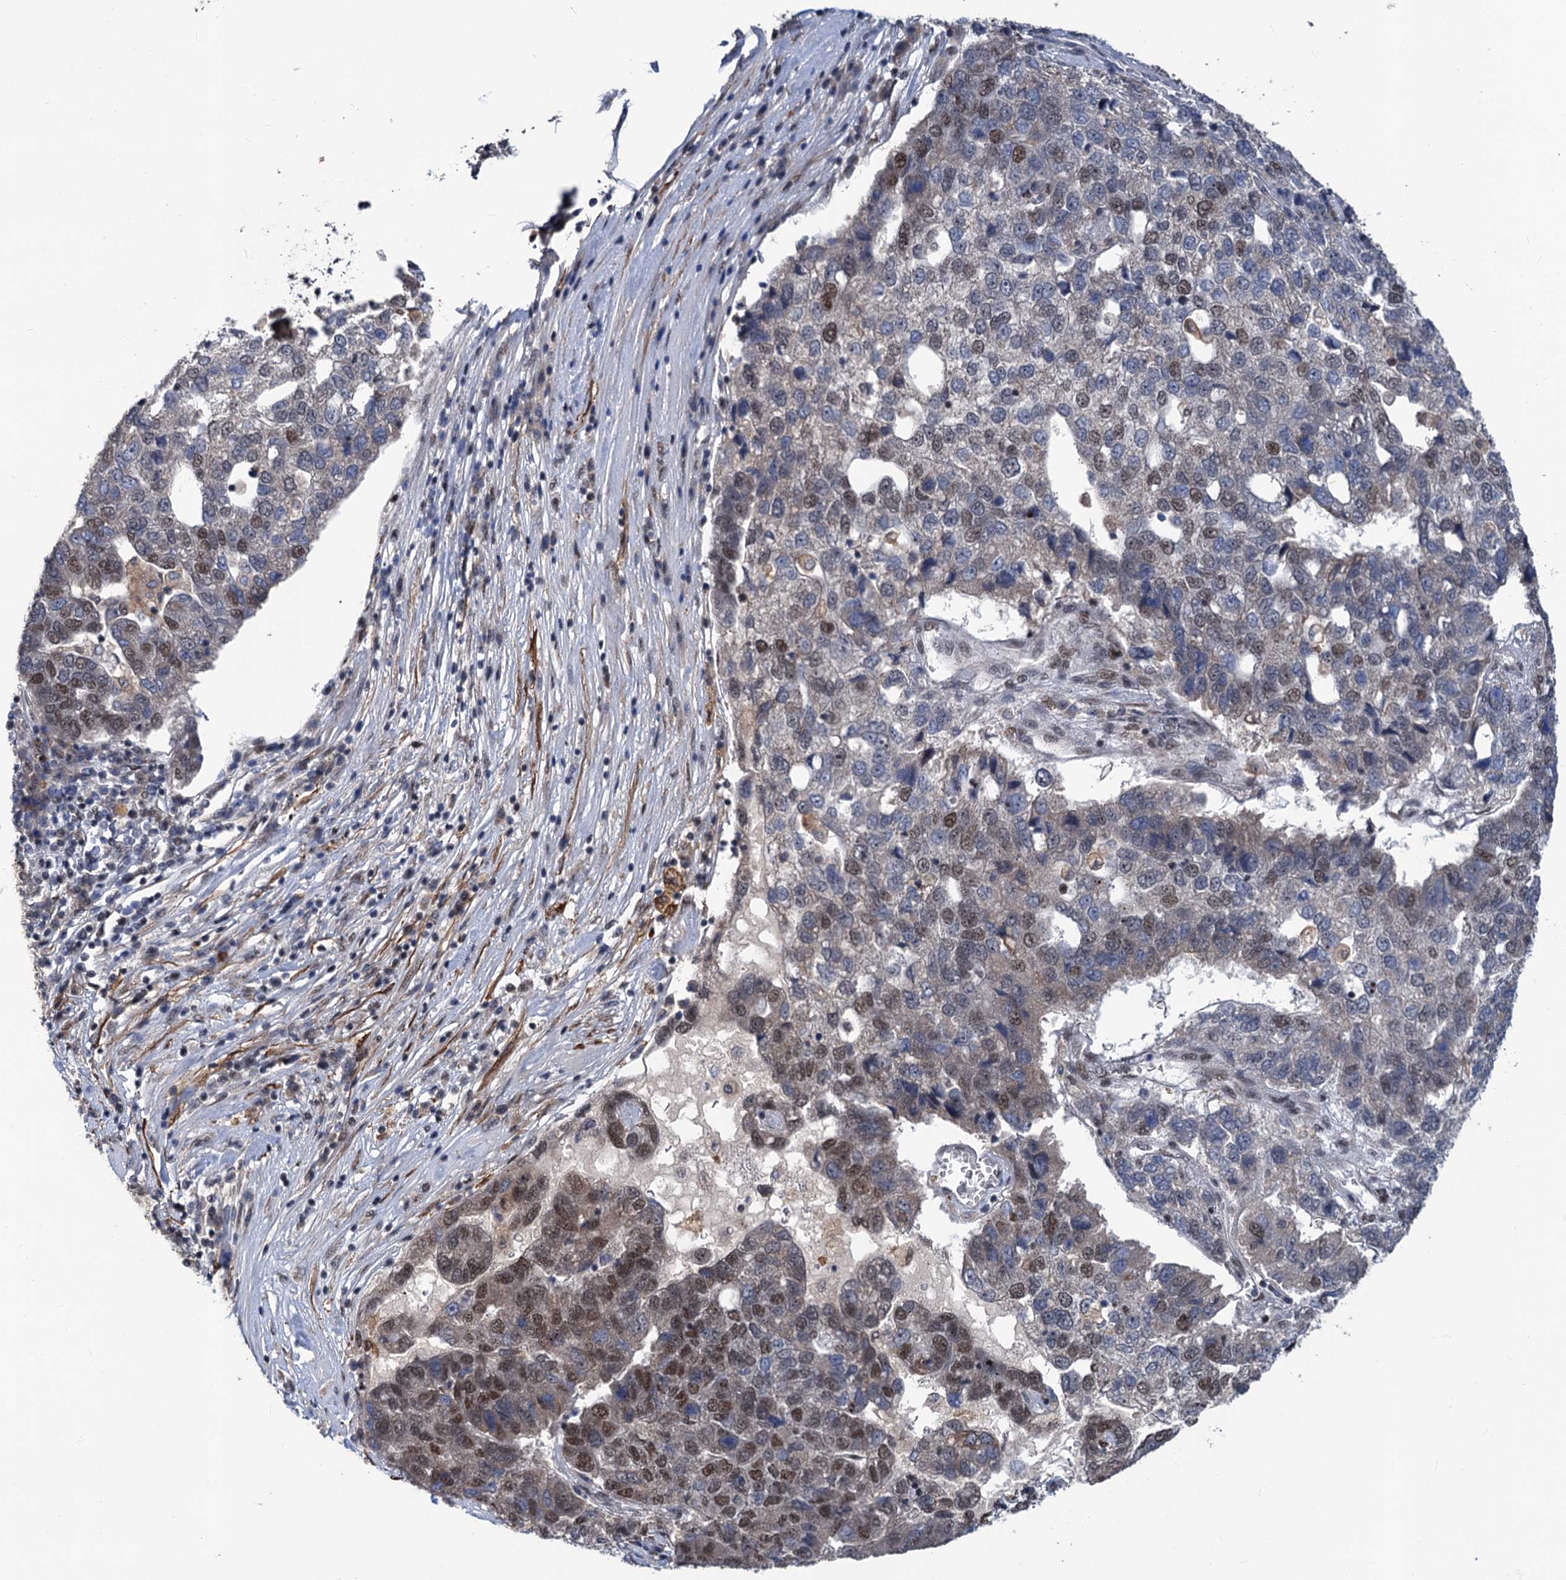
{"staining": {"intensity": "moderate", "quantity": "25%-75%", "location": "nuclear"}, "tissue": "pancreatic cancer", "cell_type": "Tumor cells", "image_type": "cancer", "snomed": [{"axis": "morphology", "description": "Adenocarcinoma, NOS"}, {"axis": "topography", "description": "Pancreas"}], "caption": "Protein staining of pancreatic cancer tissue shows moderate nuclear positivity in approximately 25%-75% of tumor cells.", "gene": "PHF8", "patient": {"sex": "female", "age": 61}}